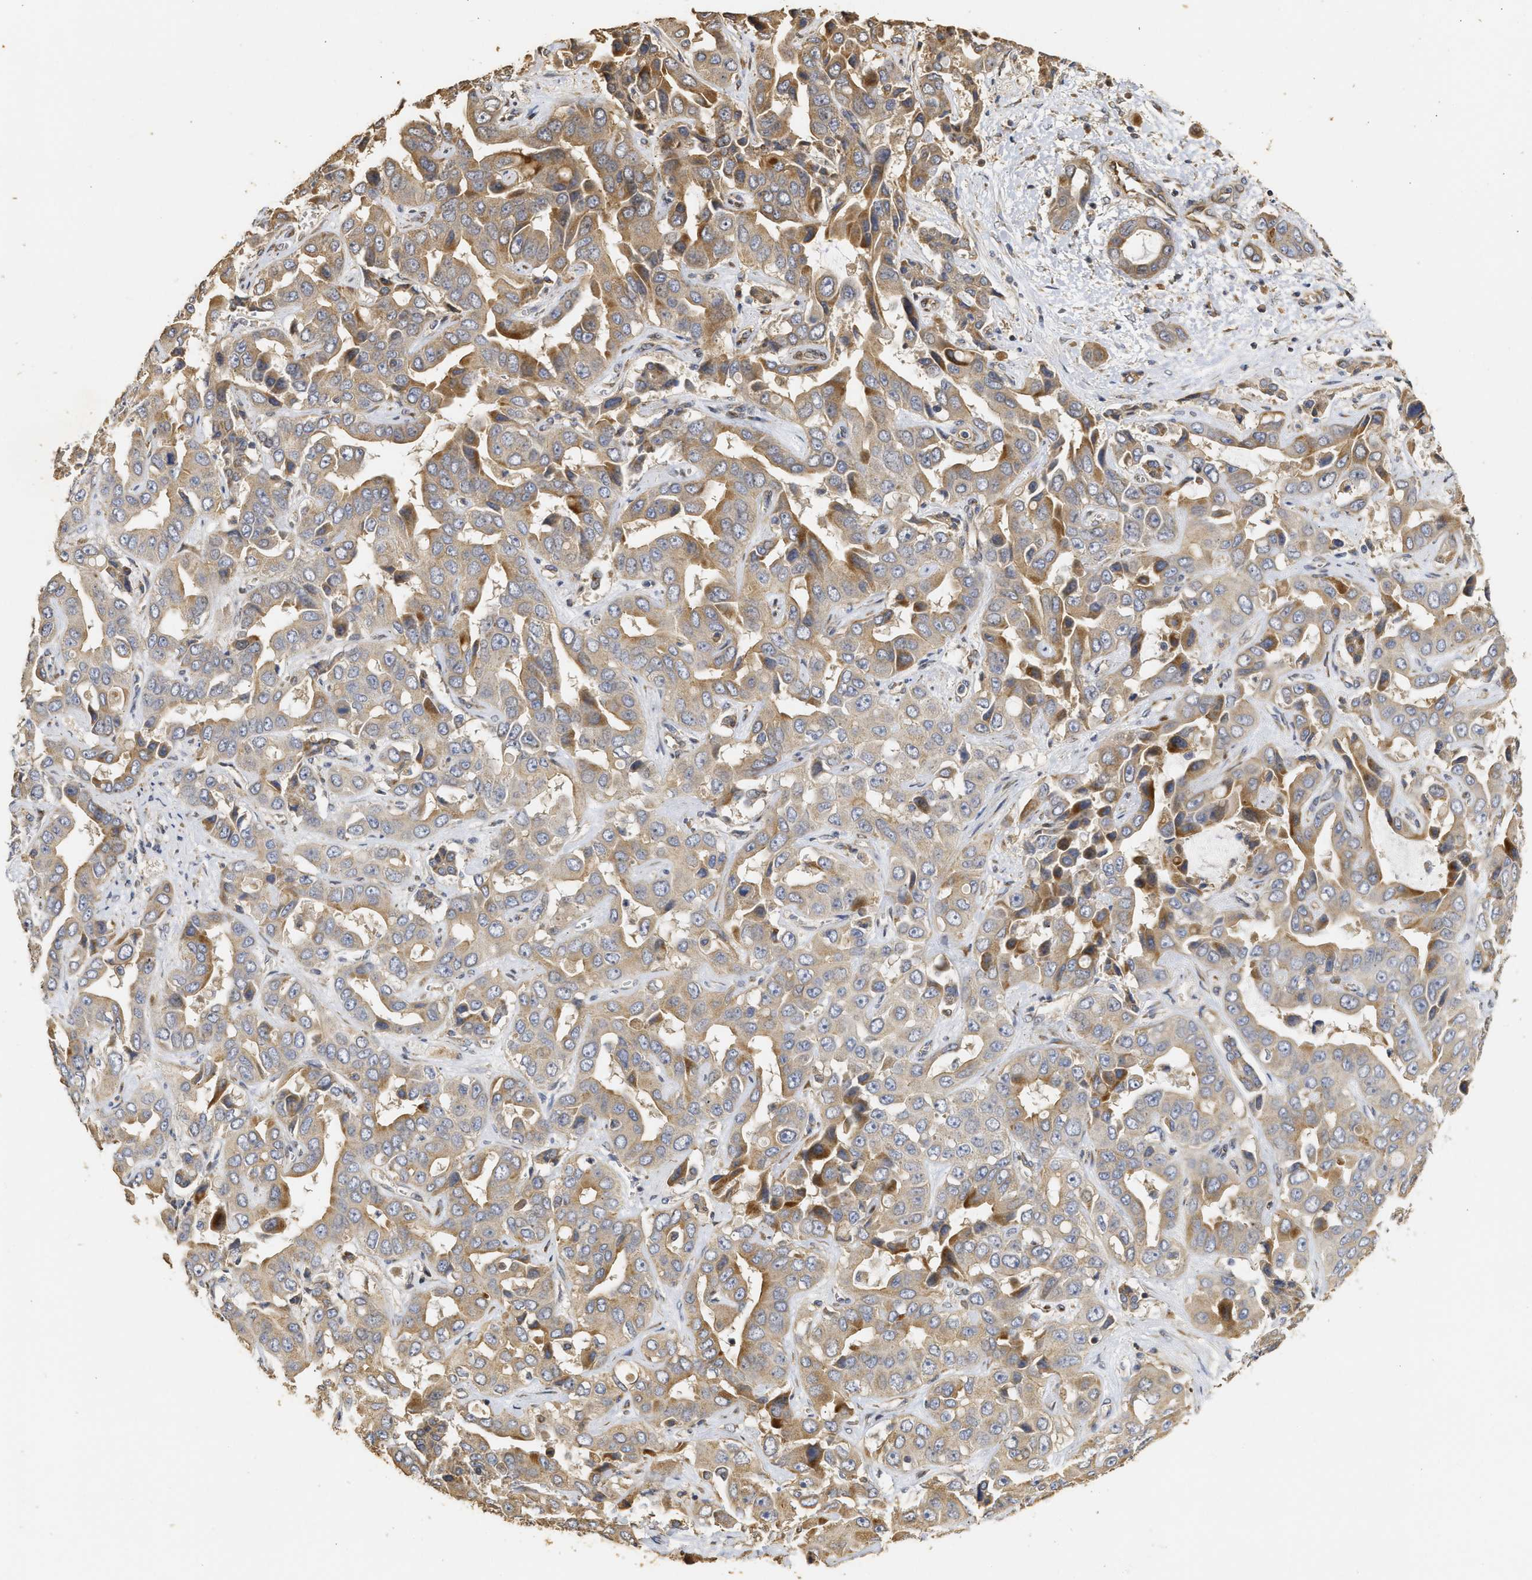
{"staining": {"intensity": "moderate", "quantity": ">75%", "location": "cytoplasmic/membranous"}, "tissue": "liver cancer", "cell_type": "Tumor cells", "image_type": "cancer", "snomed": [{"axis": "morphology", "description": "Cholangiocarcinoma"}, {"axis": "topography", "description": "Liver"}], "caption": "Protein expression analysis of human liver cholangiocarcinoma reveals moderate cytoplasmic/membranous expression in approximately >75% of tumor cells.", "gene": "NAV1", "patient": {"sex": "female", "age": 52}}